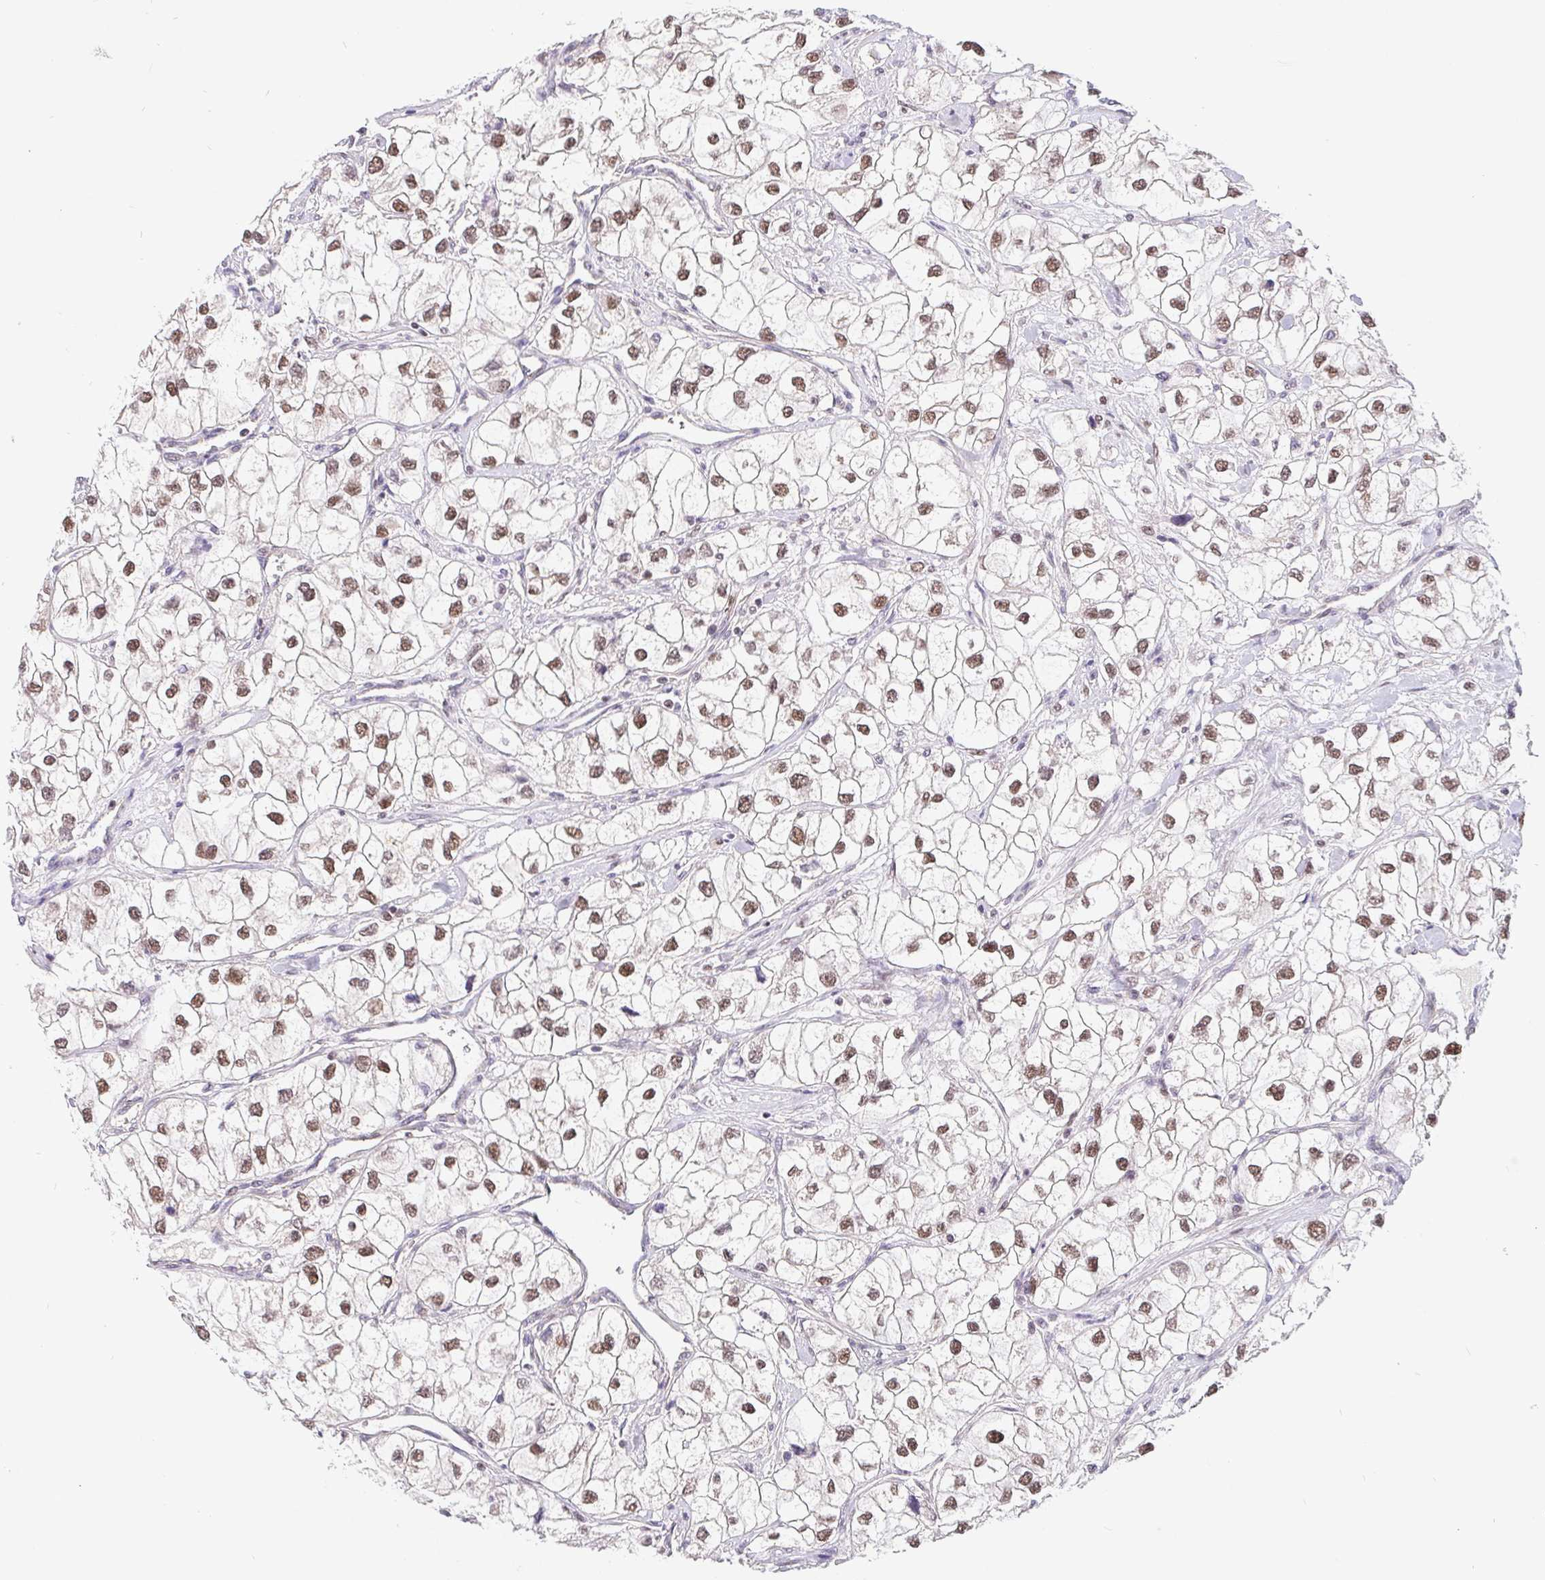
{"staining": {"intensity": "moderate", "quantity": ">75%", "location": "nuclear"}, "tissue": "renal cancer", "cell_type": "Tumor cells", "image_type": "cancer", "snomed": [{"axis": "morphology", "description": "Adenocarcinoma, NOS"}, {"axis": "topography", "description": "Kidney"}], "caption": "Renal cancer tissue shows moderate nuclear staining in about >75% of tumor cells, visualized by immunohistochemistry.", "gene": "POU2F1", "patient": {"sex": "male", "age": 59}}